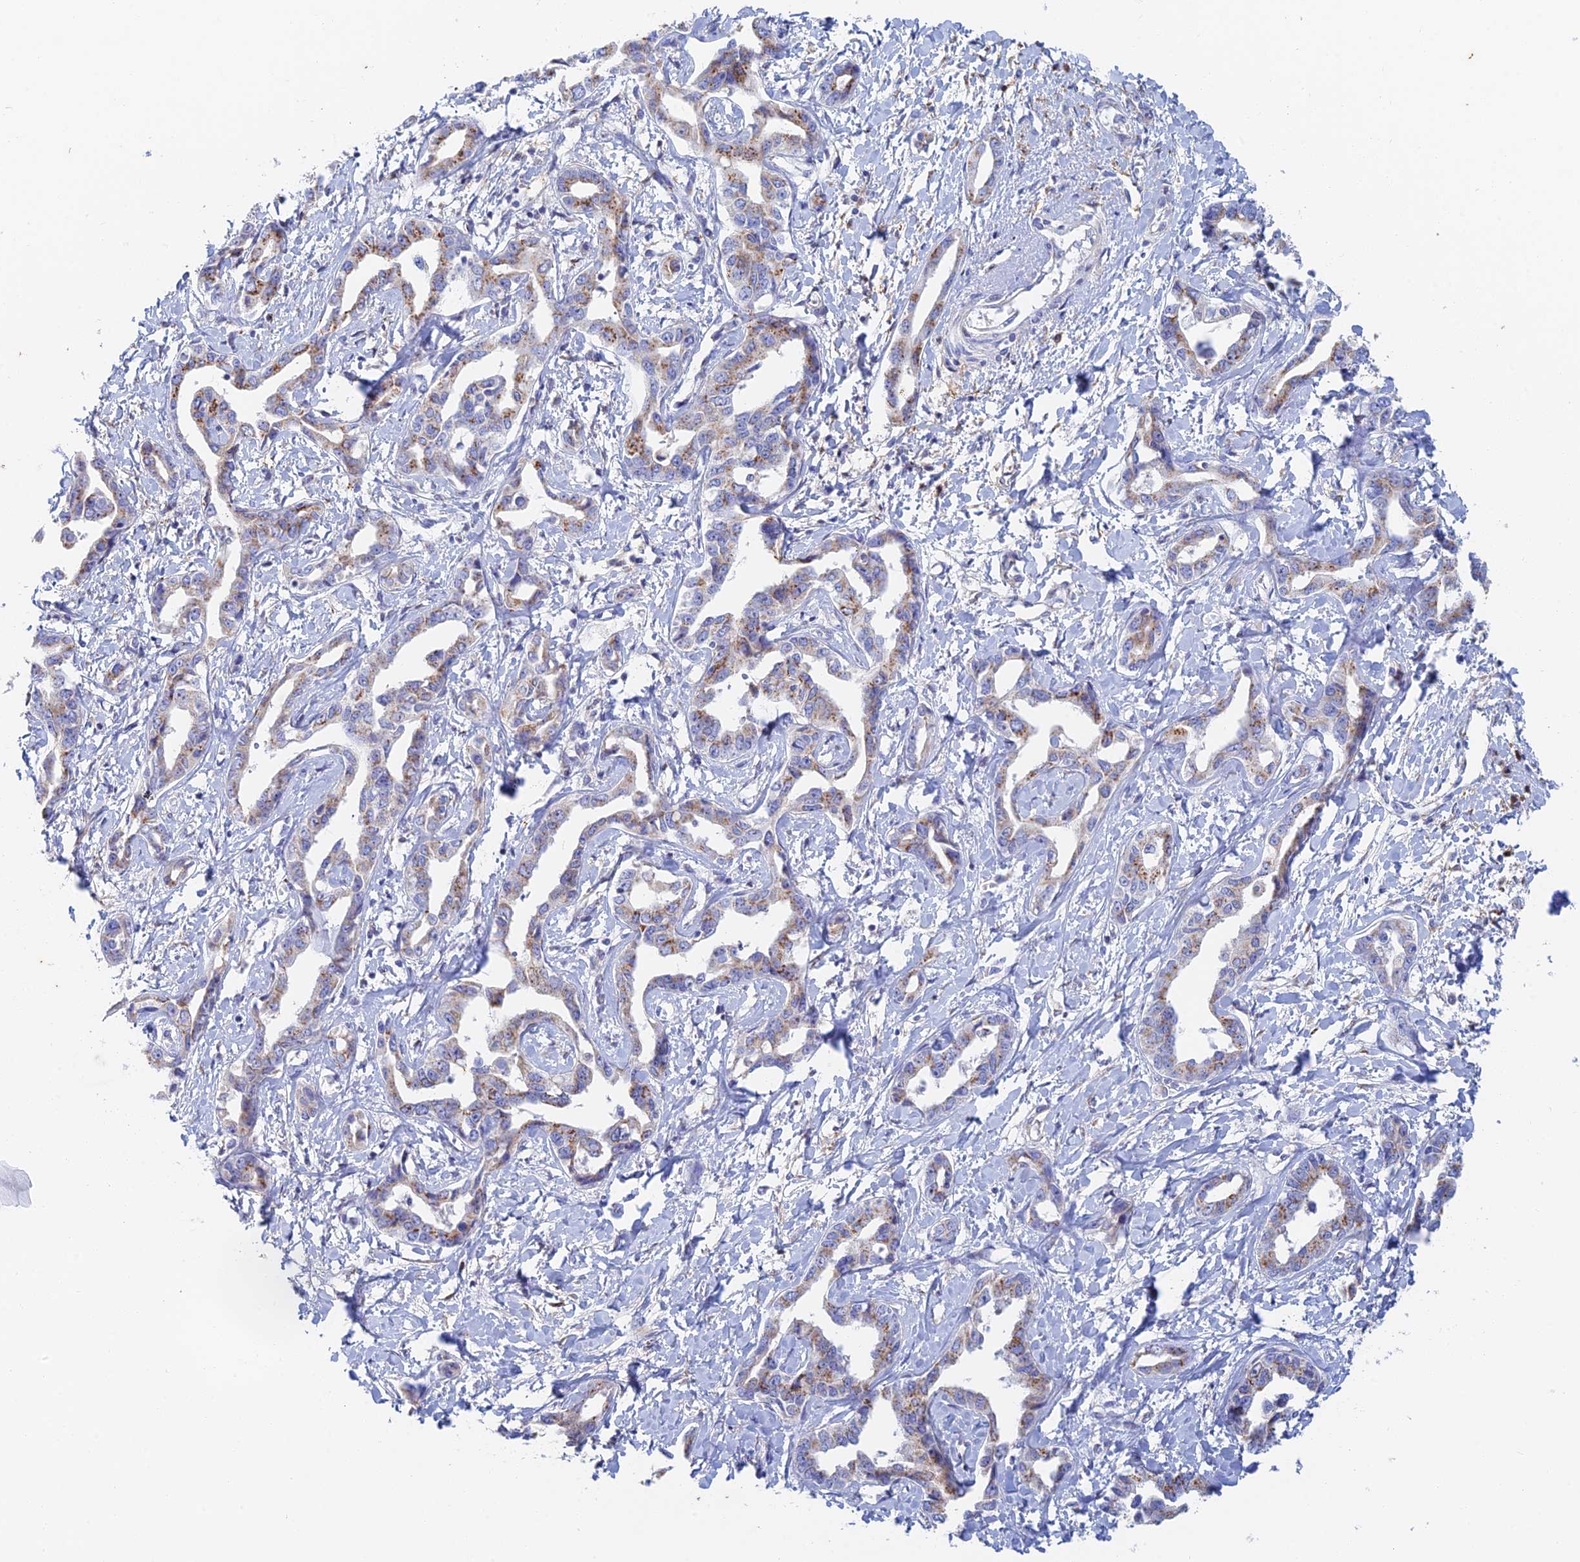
{"staining": {"intensity": "moderate", "quantity": "25%-75%", "location": "cytoplasmic/membranous"}, "tissue": "liver cancer", "cell_type": "Tumor cells", "image_type": "cancer", "snomed": [{"axis": "morphology", "description": "Cholangiocarcinoma"}, {"axis": "topography", "description": "Liver"}], "caption": "Cholangiocarcinoma (liver) was stained to show a protein in brown. There is medium levels of moderate cytoplasmic/membranous staining in about 25%-75% of tumor cells.", "gene": "SLC24A3", "patient": {"sex": "male", "age": 59}}